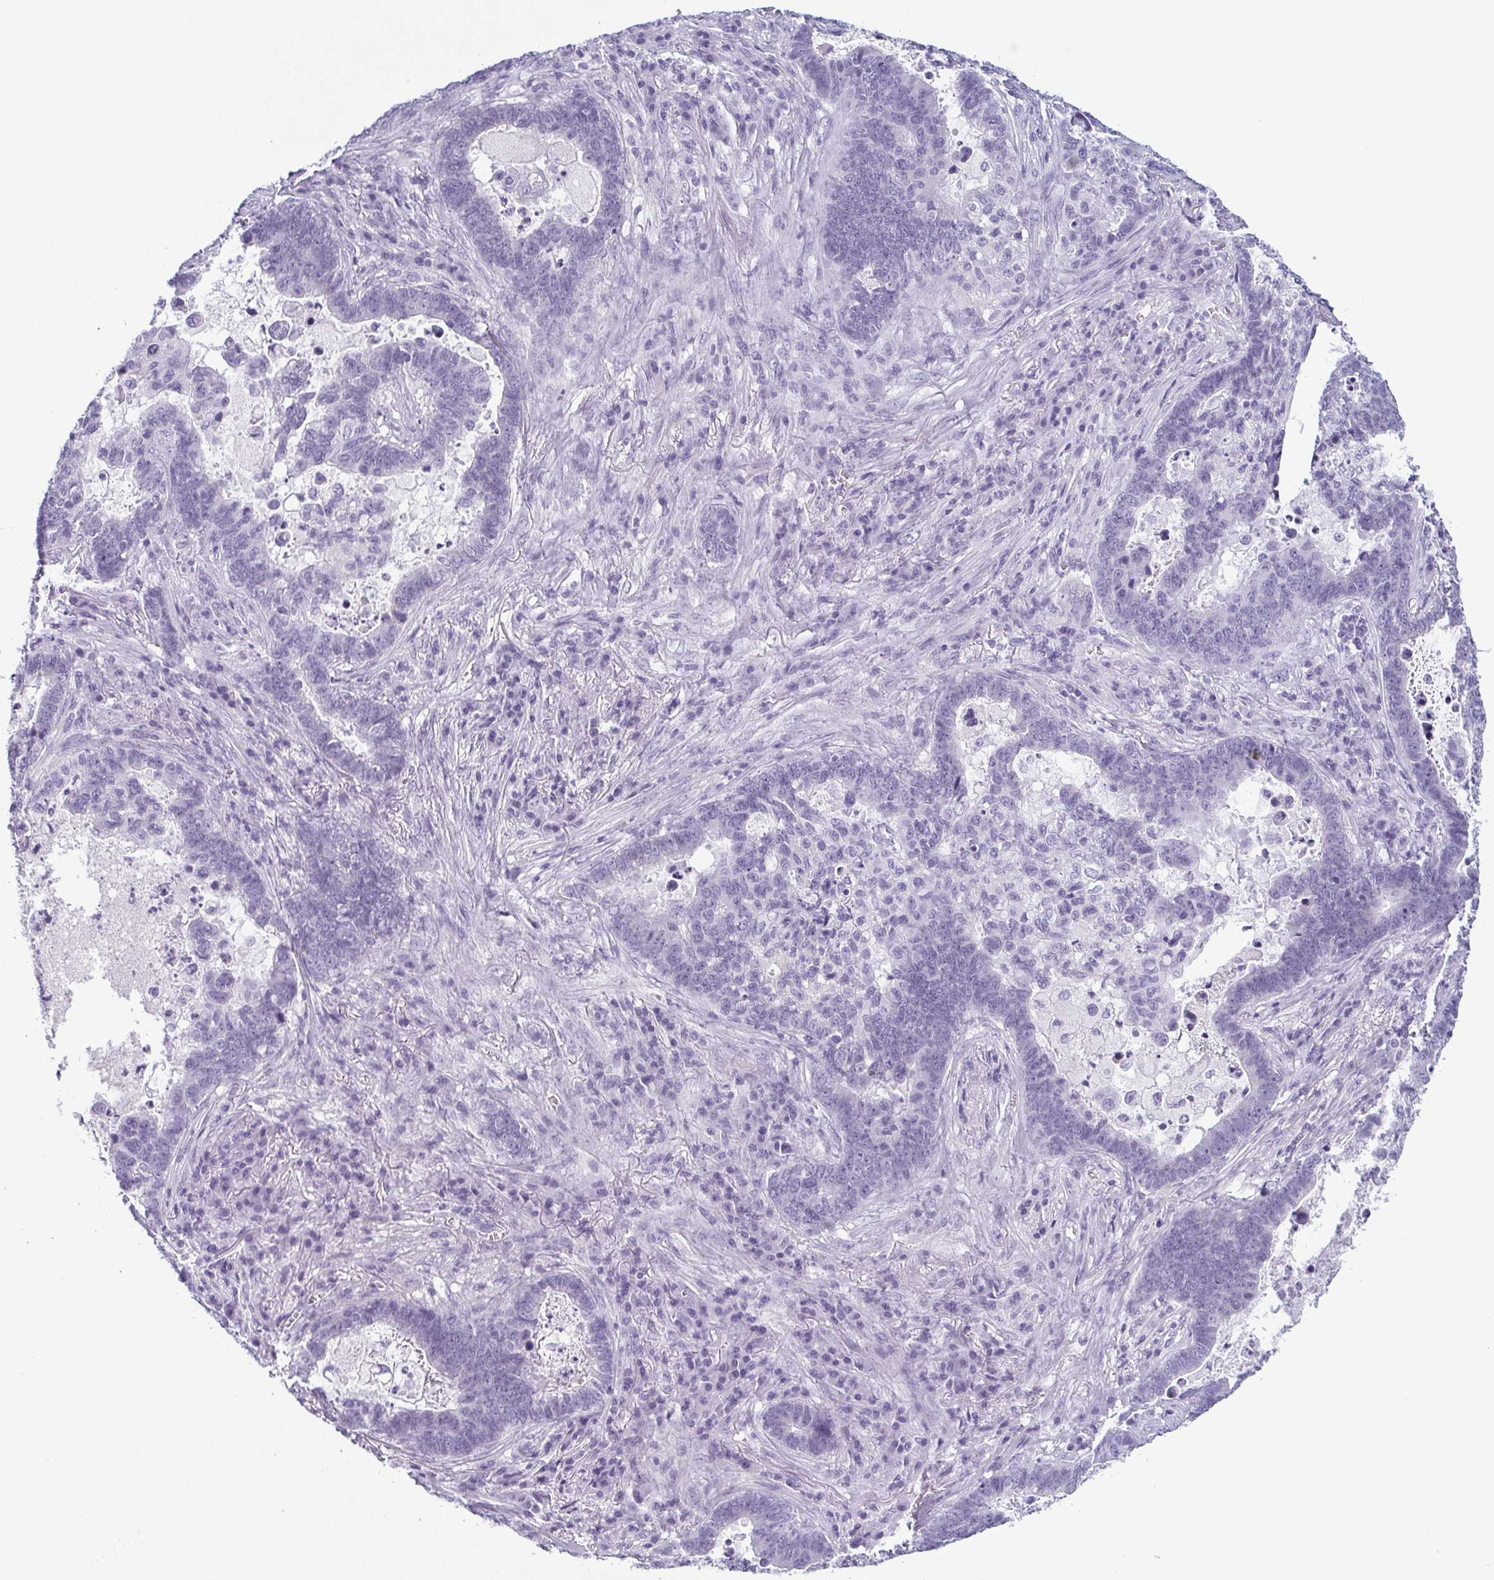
{"staining": {"intensity": "negative", "quantity": "none", "location": "none"}, "tissue": "lung cancer", "cell_type": "Tumor cells", "image_type": "cancer", "snomed": [{"axis": "morphology", "description": "Aneuploidy"}, {"axis": "morphology", "description": "Adenocarcinoma, NOS"}, {"axis": "morphology", "description": "Adenocarcinoma primary or metastatic"}, {"axis": "topography", "description": "Lung"}], "caption": "The photomicrograph reveals no staining of tumor cells in lung adenocarcinoma.", "gene": "KRT78", "patient": {"sex": "female", "age": 75}}